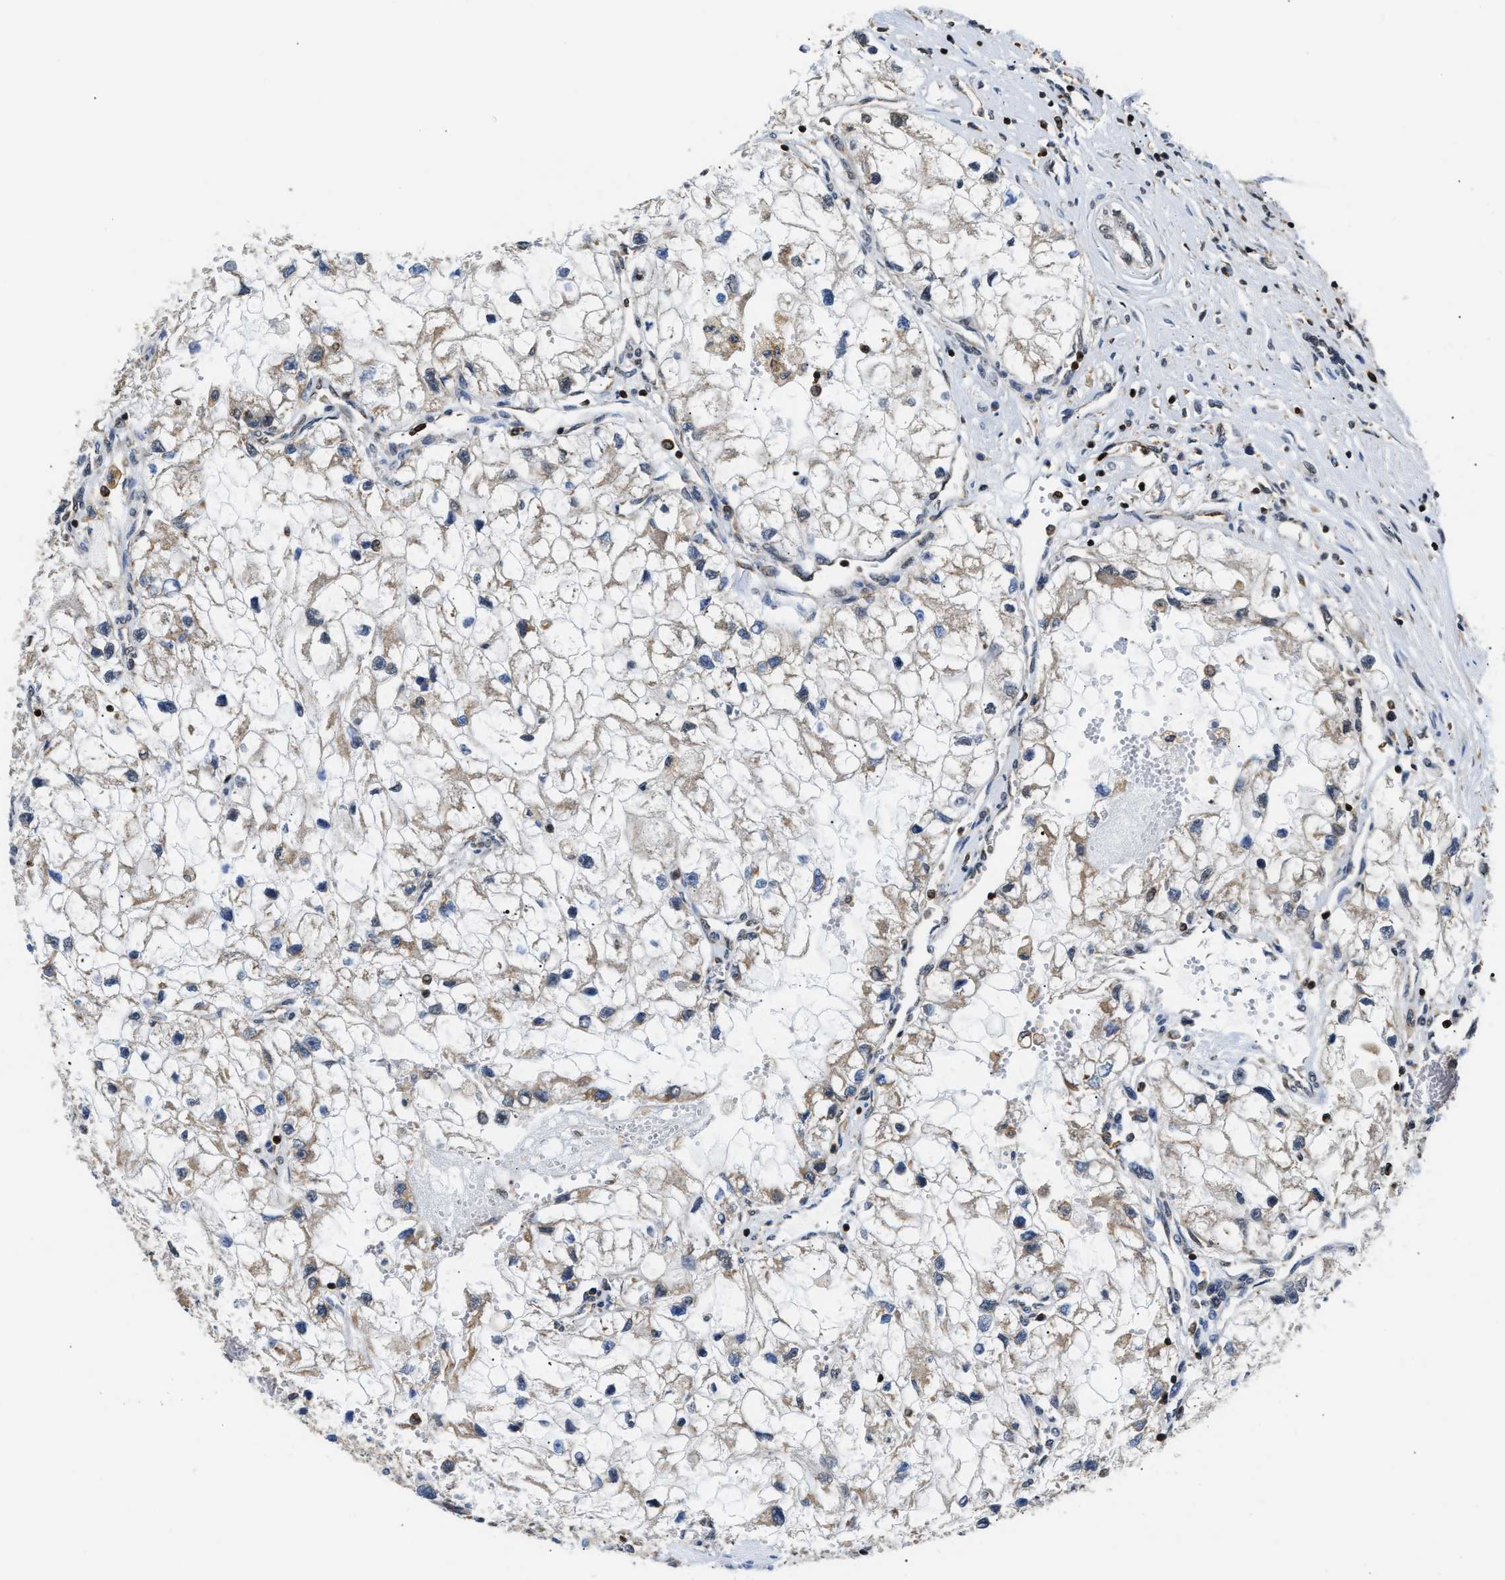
{"staining": {"intensity": "weak", "quantity": "25%-75%", "location": "cytoplasmic/membranous,nuclear"}, "tissue": "renal cancer", "cell_type": "Tumor cells", "image_type": "cancer", "snomed": [{"axis": "morphology", "description": "Adenocarcinoma, NOS"}, {"axis": "topography", "description": "Kidney"}], "caption": "Immunohistochemistry micrograph of neoplastic tissue: human renal cancer stained using immunohistochemistry shows low levels of weak protein expression localized specifically in the cytoplasmic/membranous and nuclear of tumor cells, appearing as a cytoplasmic/membranous and nuclear brown color.", "gene": "STK10", "patient": {"sex": "female", "age": 70}}